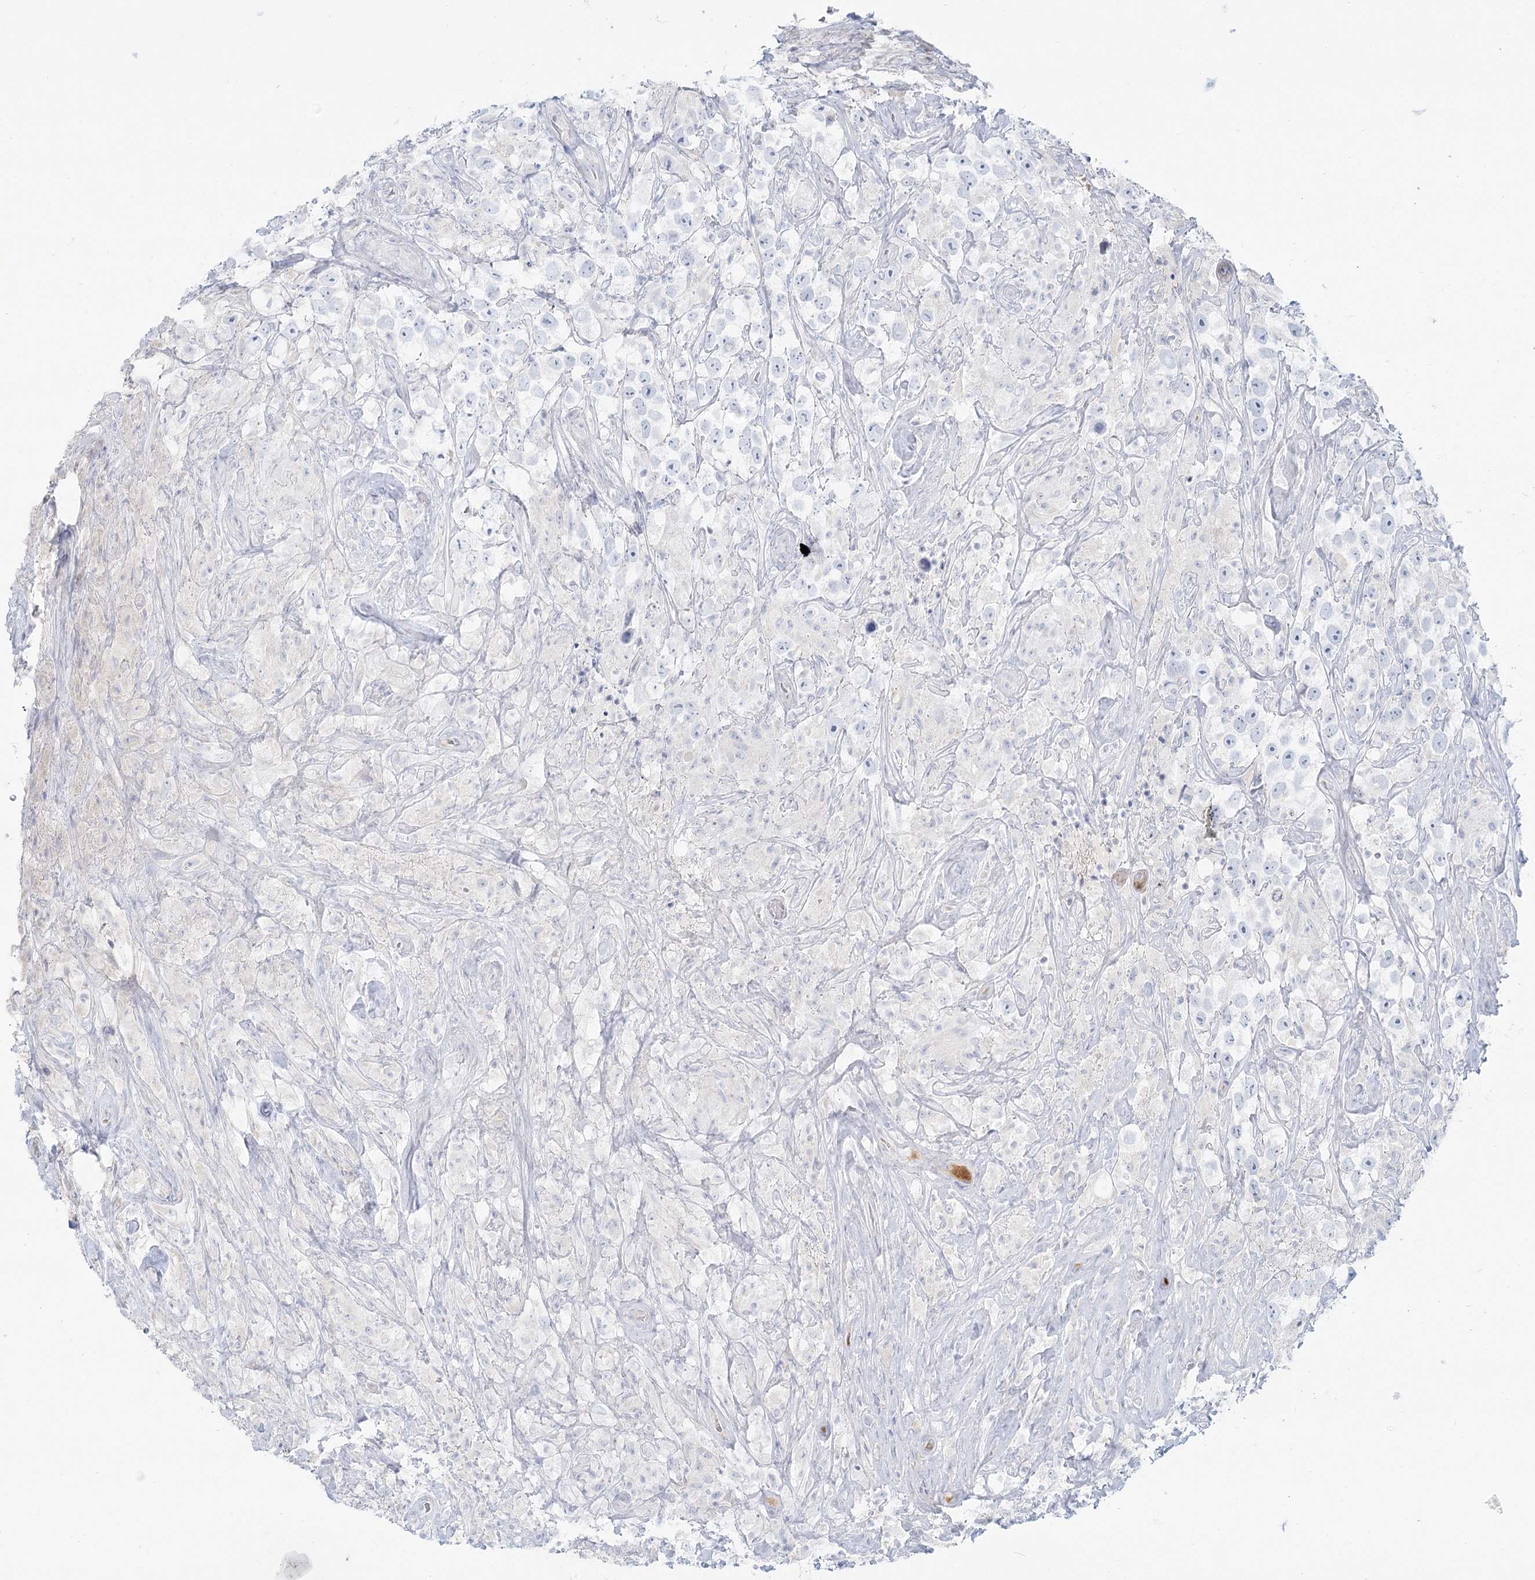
{"staining": {"intensity": "negative", "quantity": "none", "location": "none"}, "tissue": "testis cancer", "cell_type": "Tumor cells", "image_type": "cancer", "snomed": [{"axis": "morphology", "description": "Seminoma, NOS"}, {"axis": "topography", "description": "Testis"}], "caption": "This is an immunohistochemistry (IHC) histopathology image of testis cancer (seminoma). There is no positivity in tumor cells.", "gene": "DMGDH", "patient": {"sex": "male", "age": 49}}